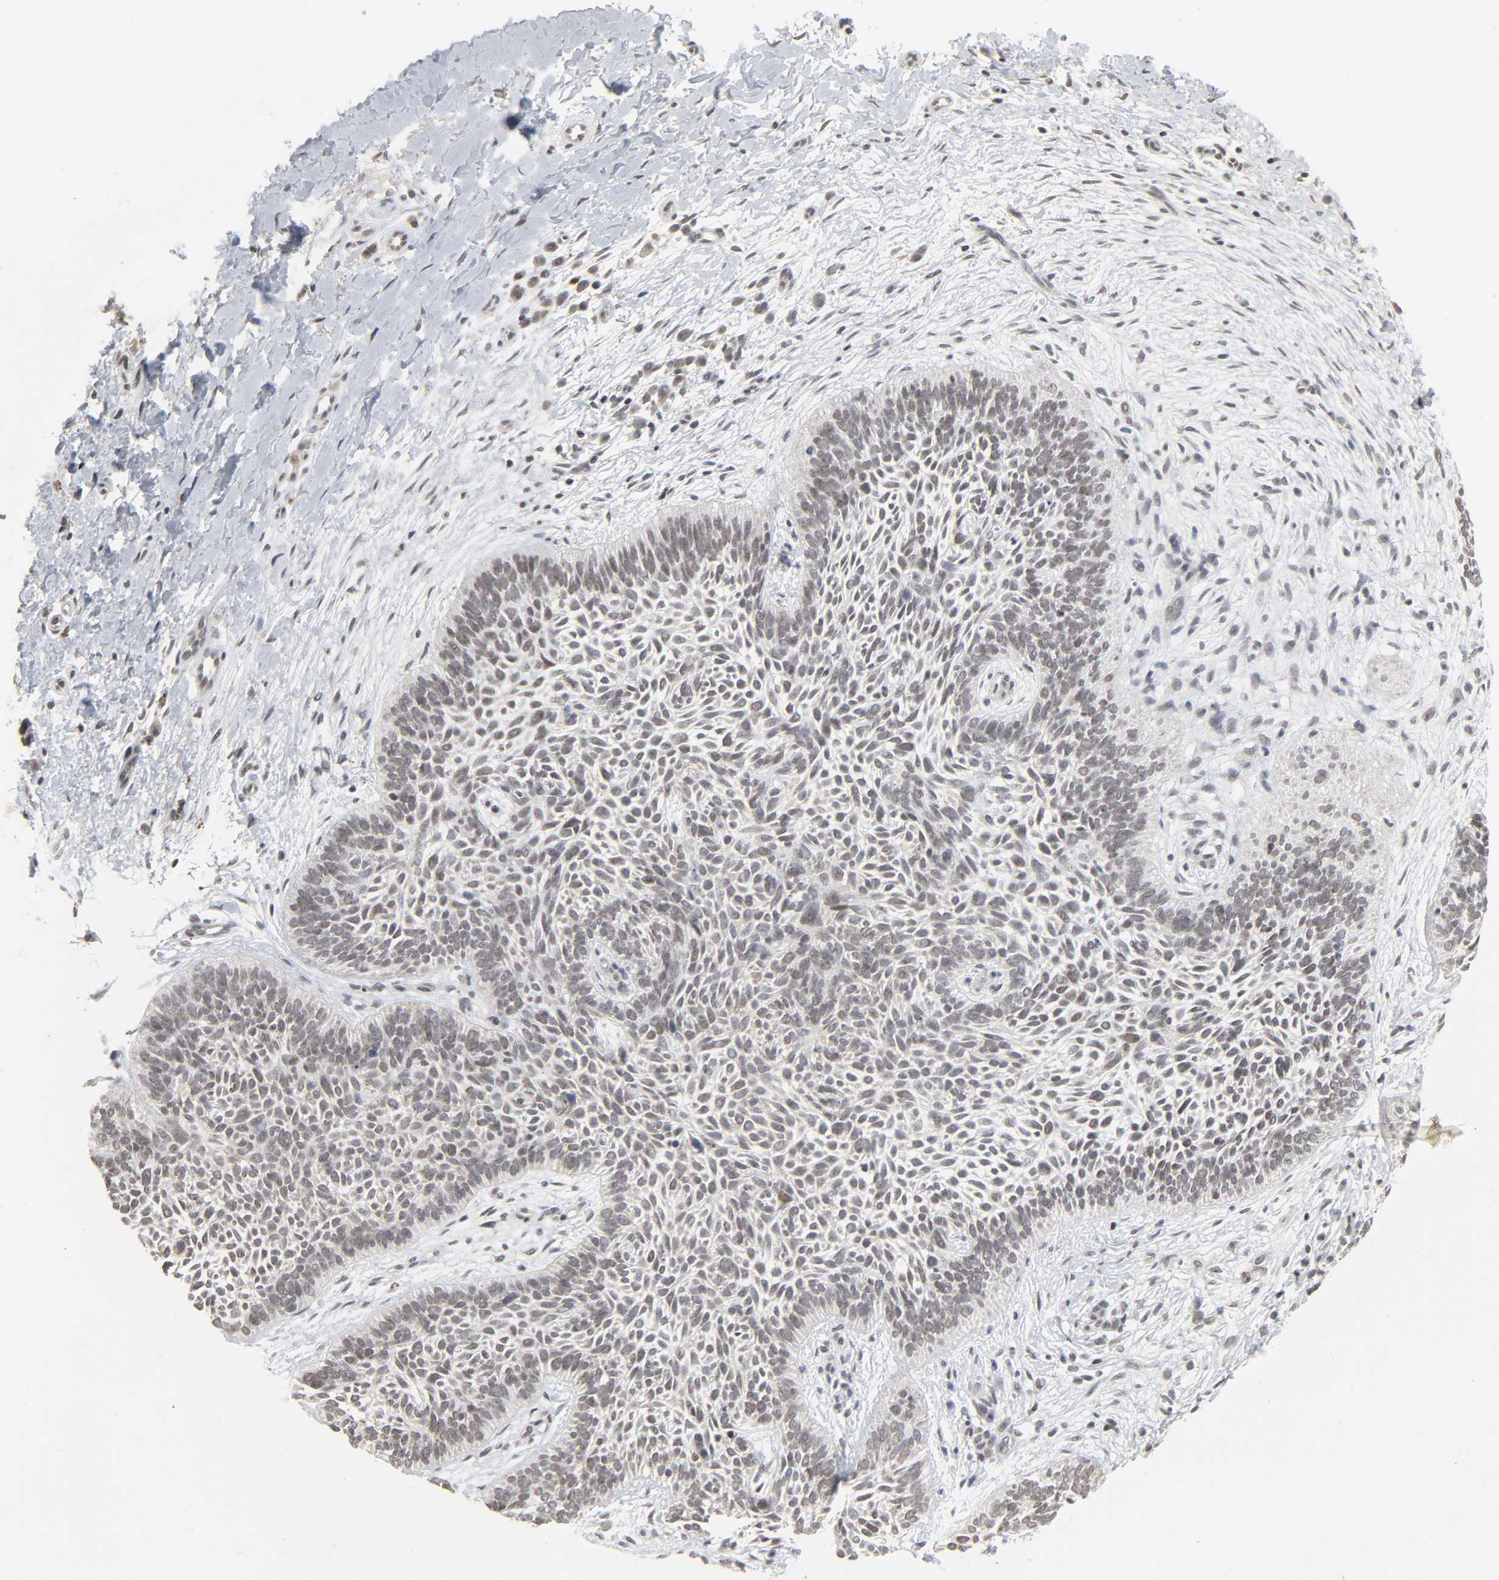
{"staining": {"intensity": "negative", "quantity": "none", "location": "none"}, "tissue": "skin cancer", "cell_type": "Tumor cells", "image_type": "cancer", "snomed": [{"axis": "morphology", "description": "Basal cell carcinoma"}, {"axis": "topography", "description": "Skin"}], "caption": "An IHC histopathology image of skin cancer (basal cell carcinoma) is shown. There is no staining in tumor cells of skin cancer (basal cell carcinoma).", "gene": "MUC1", "patient": {"sex": "female", "age": 79}}